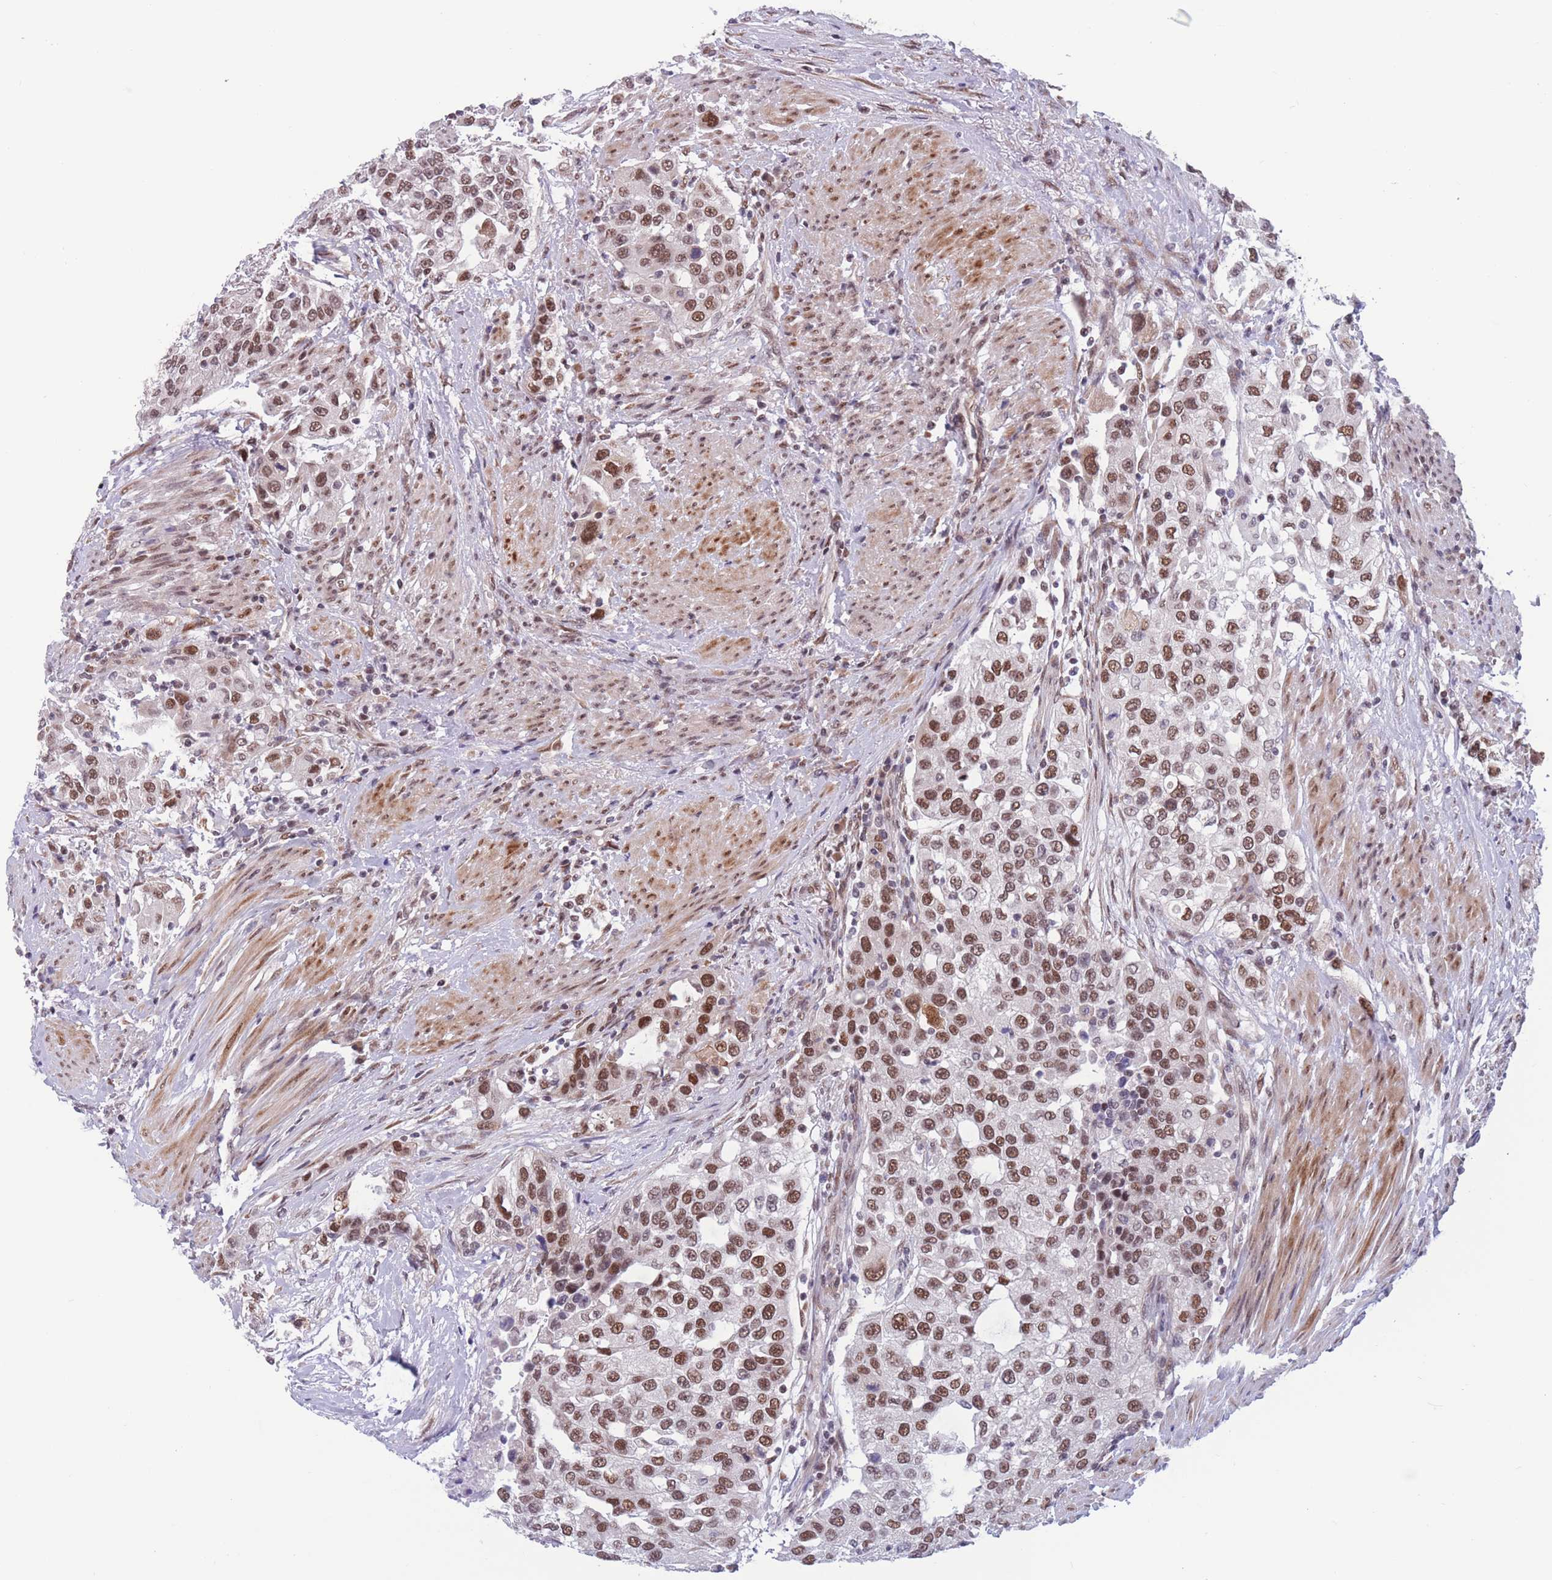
{"staining": {"intensity": "moderate", "quantity": ">75%", "location": "nuclear"}, "tissue": "urothelial cancer", "cell_type": "Tumor cells", "image_type": "cancer", "snomed": [{"axis": "morphology", "description": "Urothelial carcinoma, High grade"}, {"axis": "topography", "description": "Urinary bladder"}], "caption": "Tumor cells display moderate nuclear expression in about >75% of cells in urothelial cancer.", "gene": "BCL9L", "patient": {"sex": "female", "age": 80}}